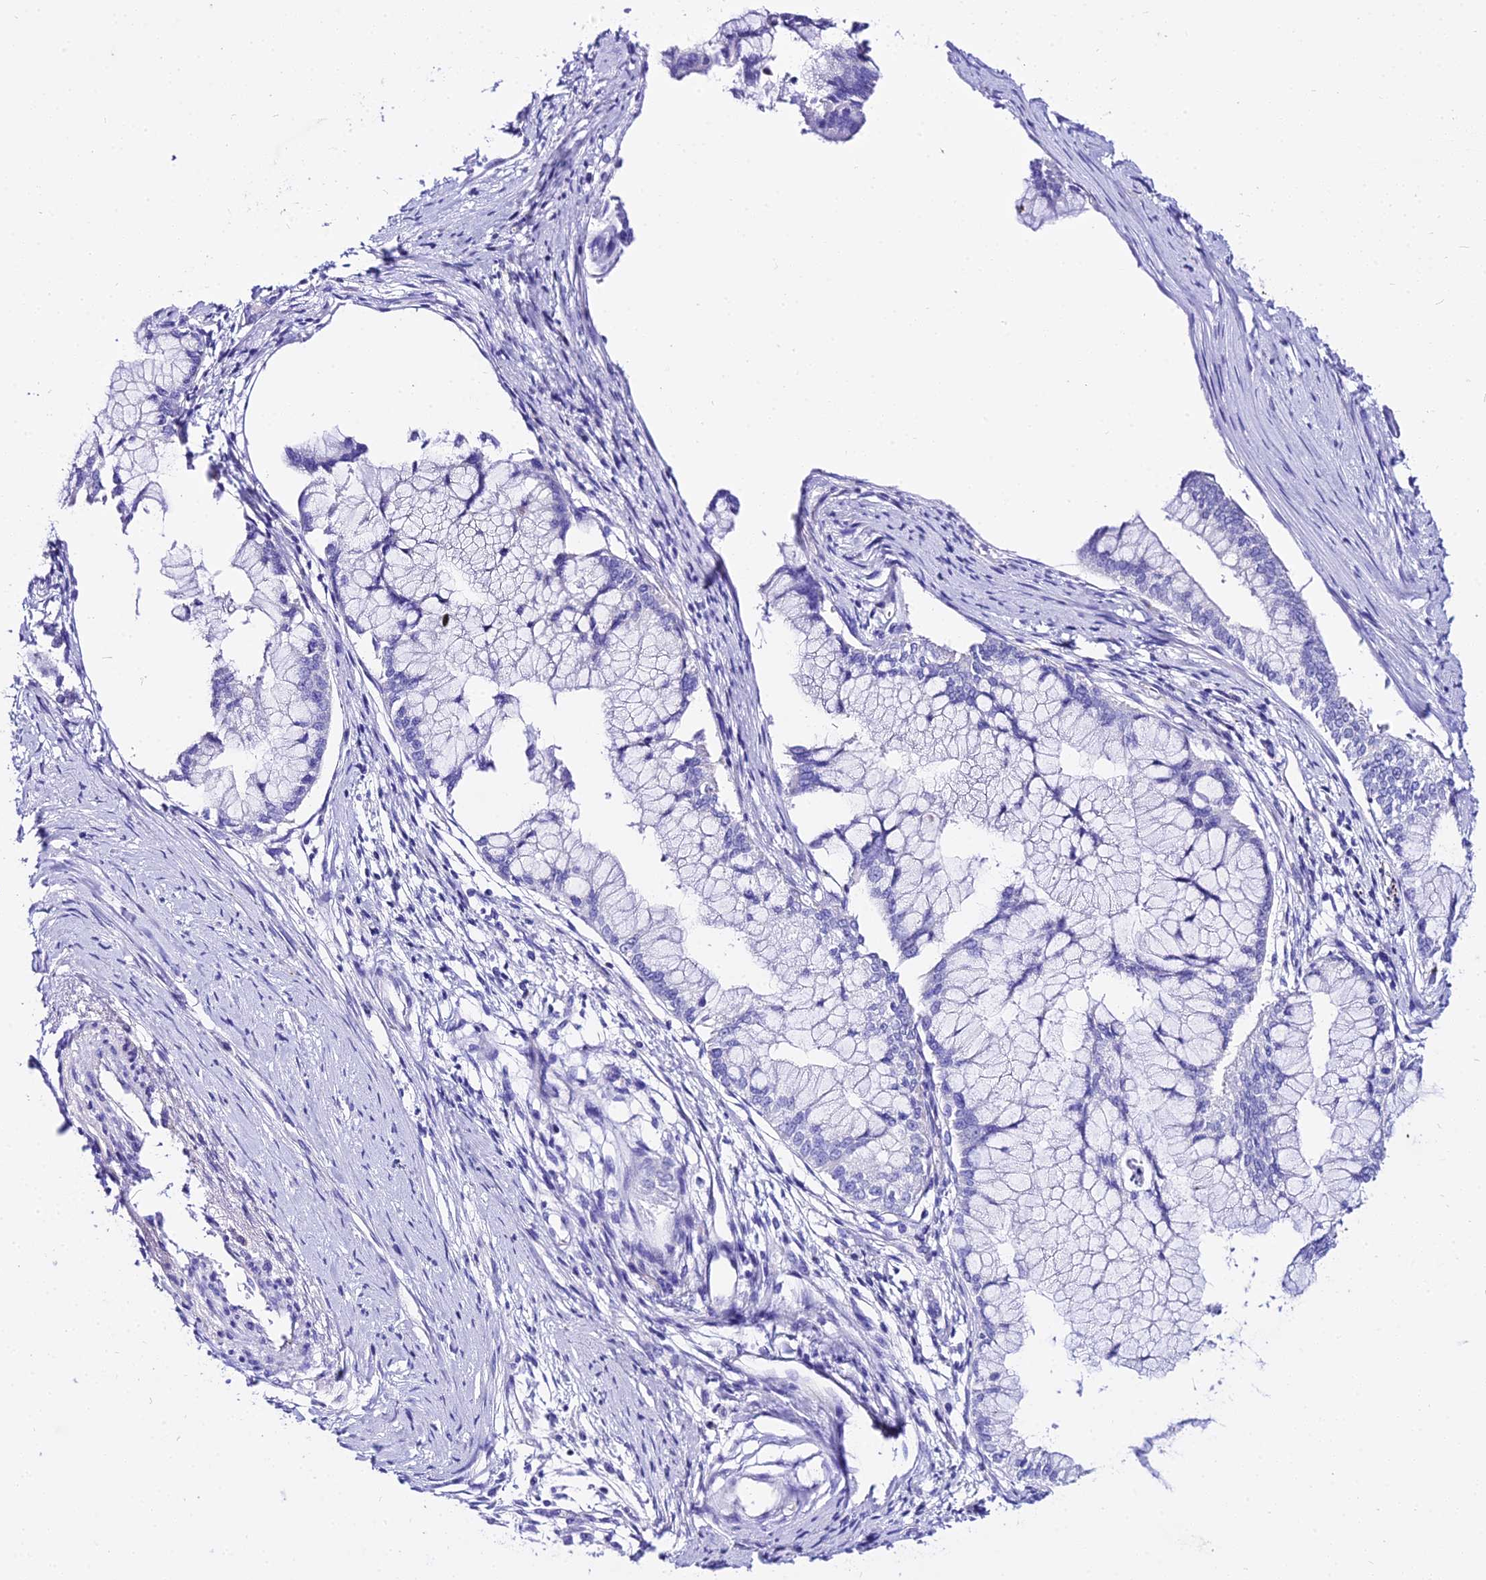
{"staining": {"intensity": "negative", "quantity": "none", "location": "none"}, "tissue": "pancreatic cancer", "cell_type": "Tumor cells", "image_type": "cancer", "snomed": [{"axis": "morphology", "description": "Adenocarcinoma, NOS"}, {"axis": "topography", "description": "Pancreas"}], "caption": "Immunohistochemistry (IHC) photomicrograph of pancreatic adenocarcinoma stained for a protein (brown), which demonstrates no expression in tumor cells.", "gene": "DEFB106A", "patient": {"sex": "male", "age": 46}}